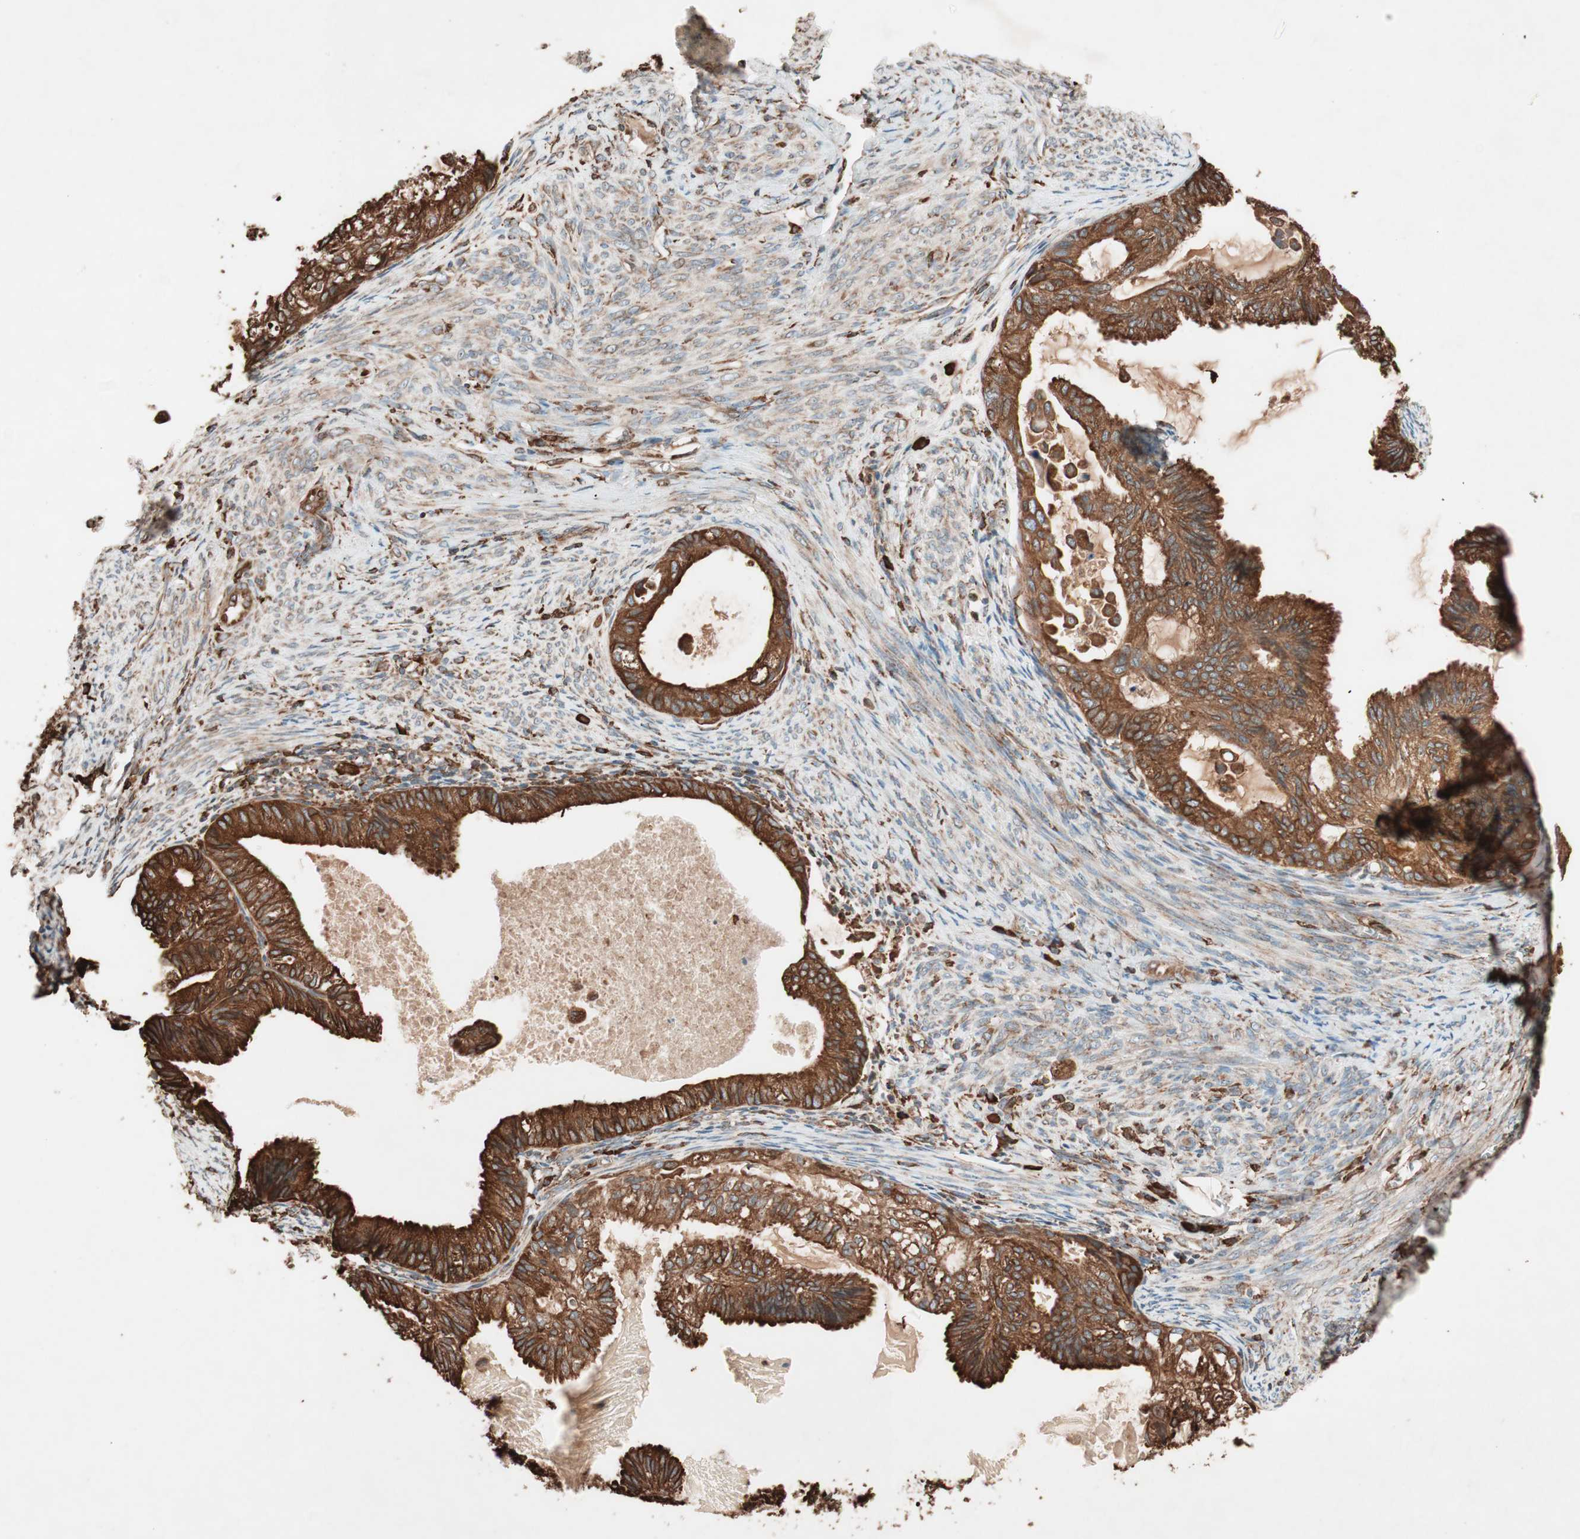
{"staining": {"intensity": "strong", "quantity": ">75%", "location": "cytoplasmic/membranous"}, "tissue": "cervical cancer", "cell_type": "Tumor cells", "image_type": "cancer", "snomed": [{"axis": "morphology", "description": "Normal tissue, NOS"}, {"axis": "morphology", "description": "Adenocarcinoma, NOS"}, {"axis": "topography", "description": "Cervix"}, {"axis": "topography", "description": "Endometrium"}], "caption": "Immunohistochemistry (IHC) of cervical adenocarcinoma displays high levels of strong cytoplasmic/membranous expression in approximately >75% of tumor cells. Nuclei are stained in blue.", "gene": "VEGFA", "patient": {"sex": "female", "age": 86}}